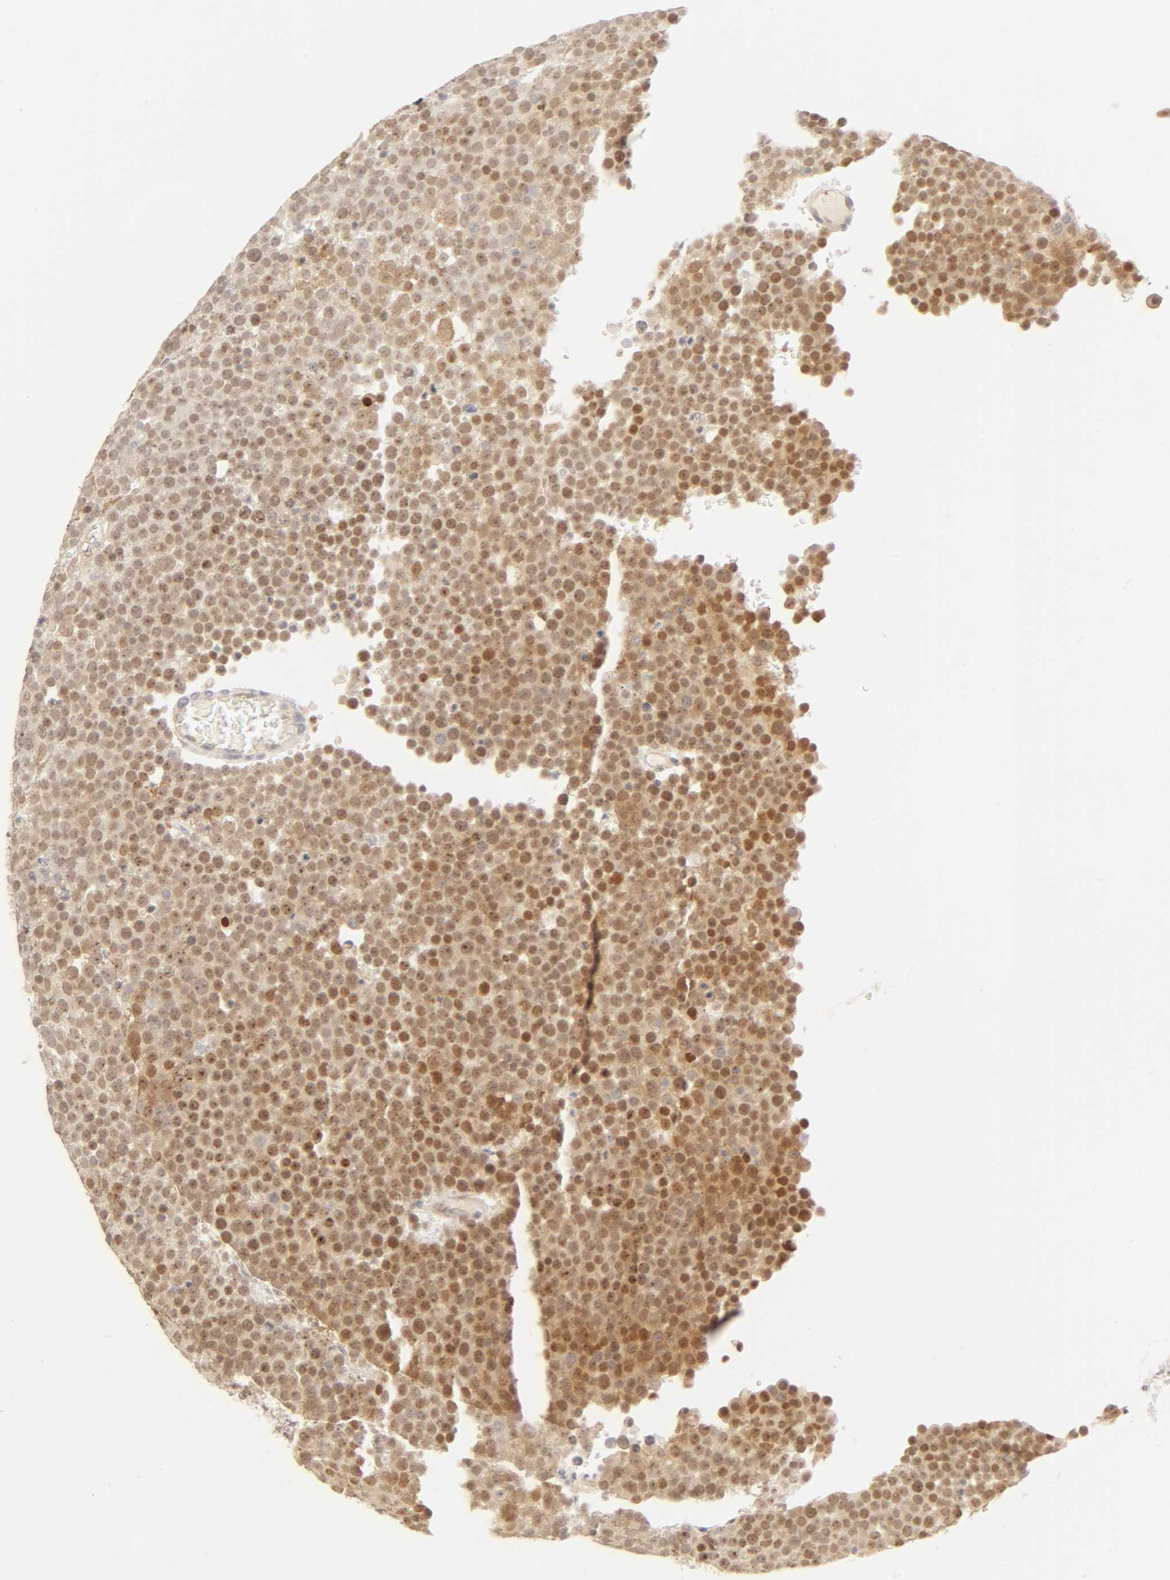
{"staining": {"intensity": "strong", "quantity": ">75%", "location": "cytoplasmic/membranous,nuclear"}, "tissue": "testis cancer", "cell_type": "Tumor cells", "image_type": "cancer", "snomed": [{"axis": "morphology", "description": "Seminoma, NOS"}, {"axis": "topography", "description": "Testis"}], "caption": "This histopathology image demonstrates testis cancer (seminoma) stained with immunohistochemistry (IHC) to label a protein in brown. The cytoplasmic/membranous and nuclear of tumor cells show strong positivity for the protein. Nuclei are counter-stained blue.", "gene": "KIF2A", "patient": {"sex": "male", "age": 71}}